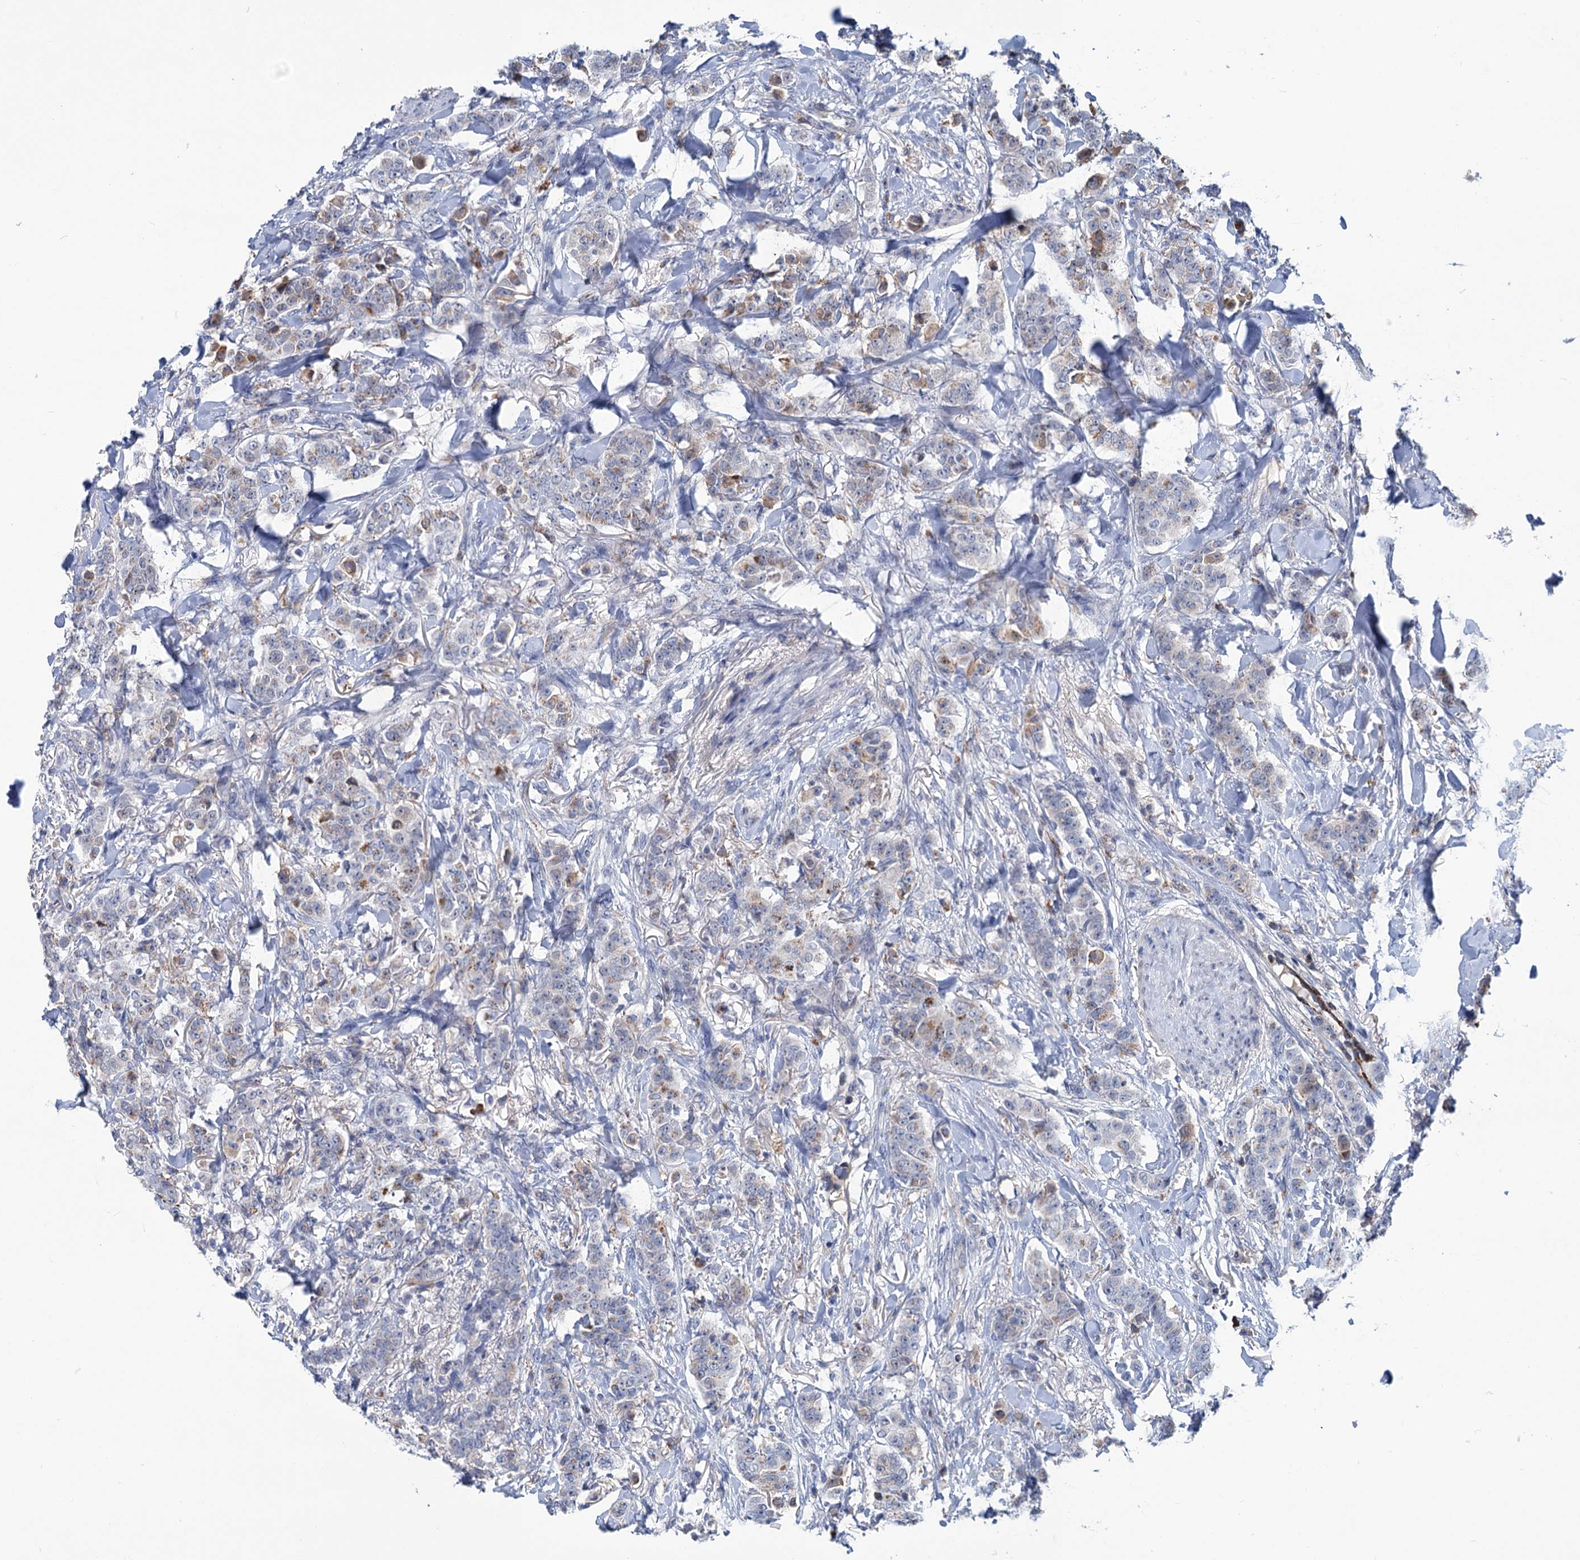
{"staining": {"intensity": "weak", "quantity": "<25%", "location": "cytoplasmic/membranous"}, "tissue": "breast cancer", "cell_type": "Tumor cells", "image_type": "cancer", "snomed": [{"axis": "morphology", "description": "Duct carcinoma"}, {"axis": "topography", "description": "Breast"}], "caption": "Tumor cells are negative for protein expression in human invasive ductal carcinoma (breast). Nuclei are stained in blue.", "gene": "LPIN1", "patient": {"sex": "female", "age": 40}}